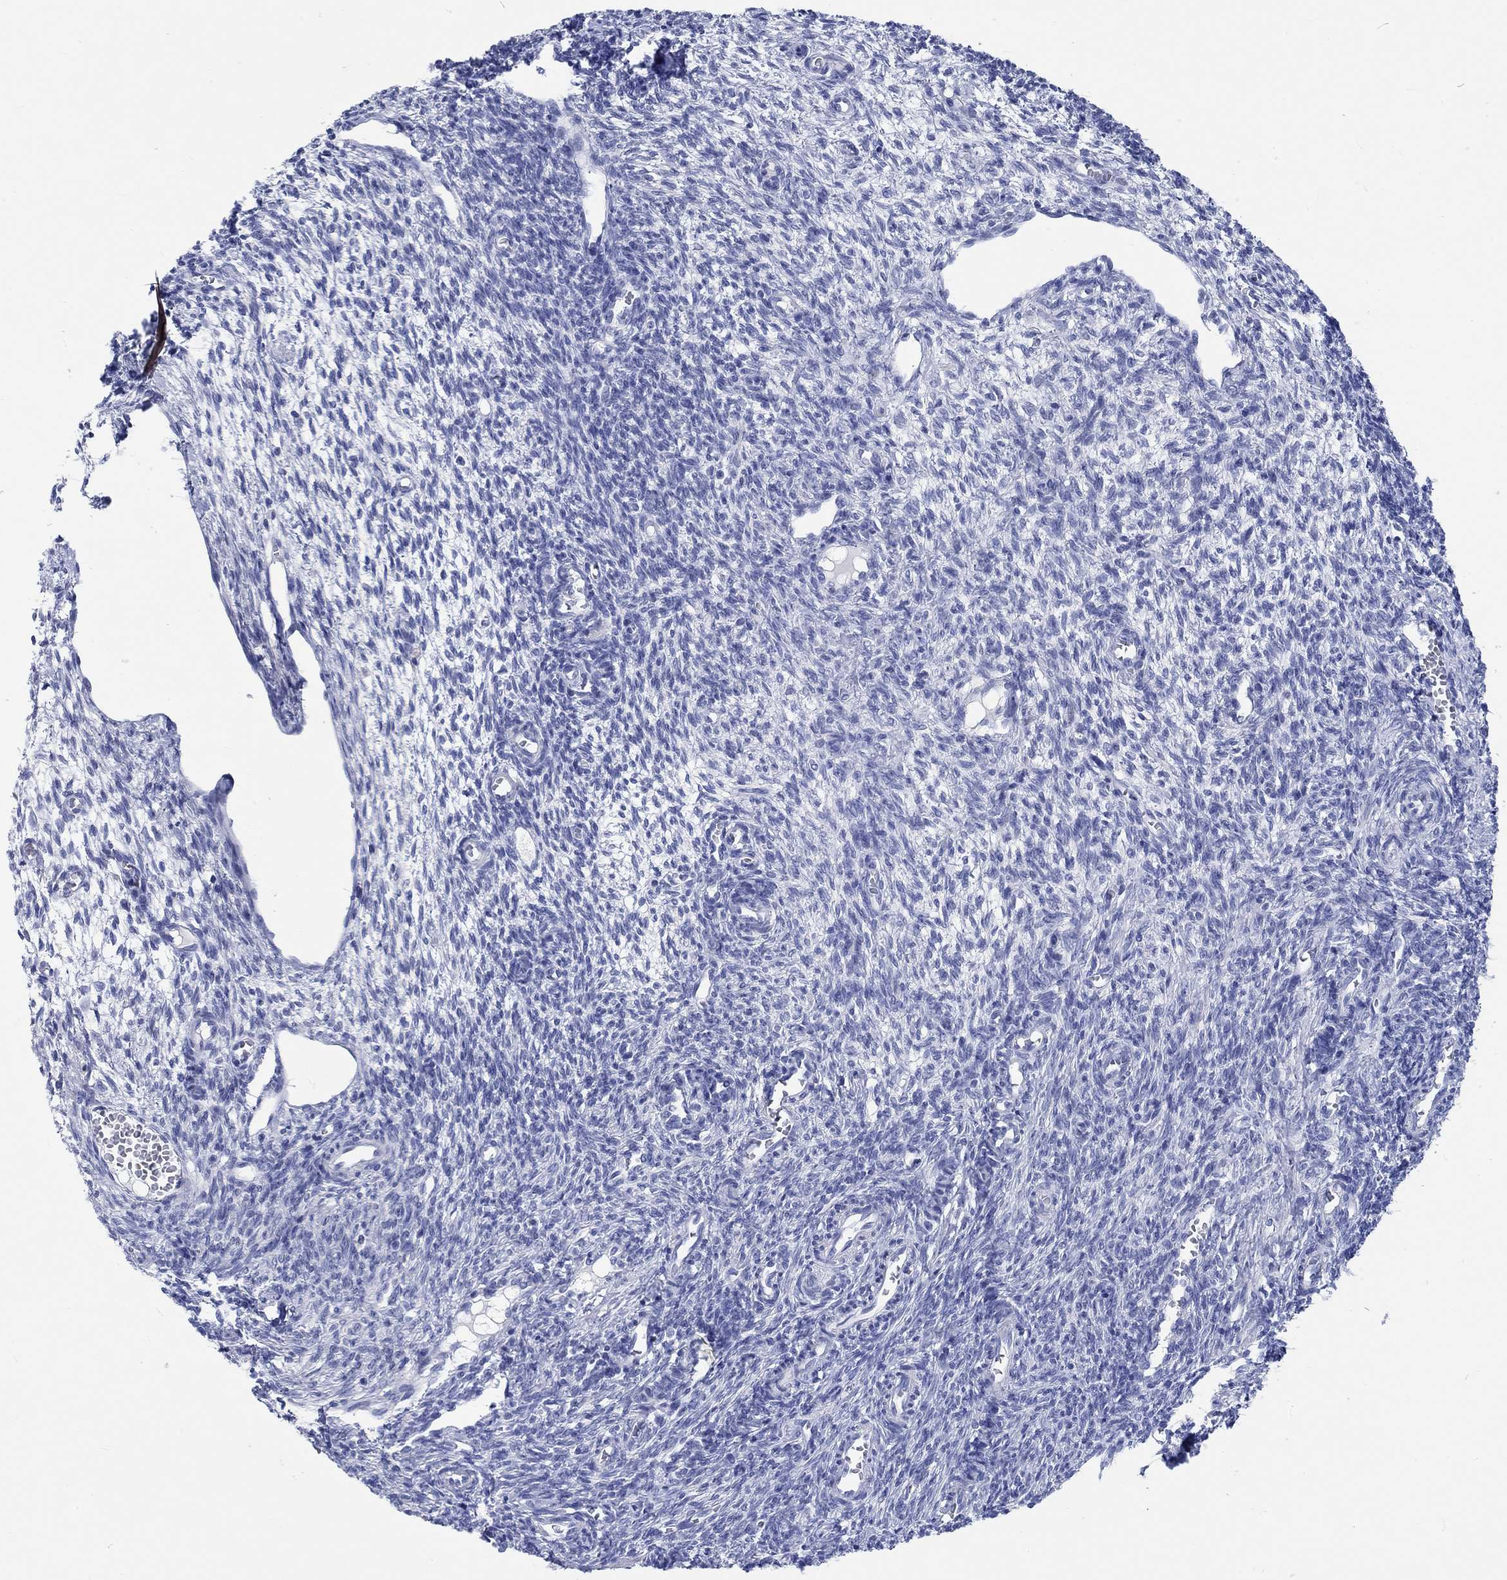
{"staining": {"intensity": "negative", "quantity": "none", "location": "none"}, "tissue": "ovary", "cell_type": "Follicle cells", "image_type": "normal", "snomed": [{"axis": "morphology", "description": "Normal tissue, NOS"}, {"axis": "topography", "description": "Ovary"}], "caption": "There is no significant staining in follicle cells of ovary. (Immunohistochemistry (ihc), brightfield microscopy, high magnification).", "gene": "C4orf47", "patient": {"sex": "female", "age": 27}}